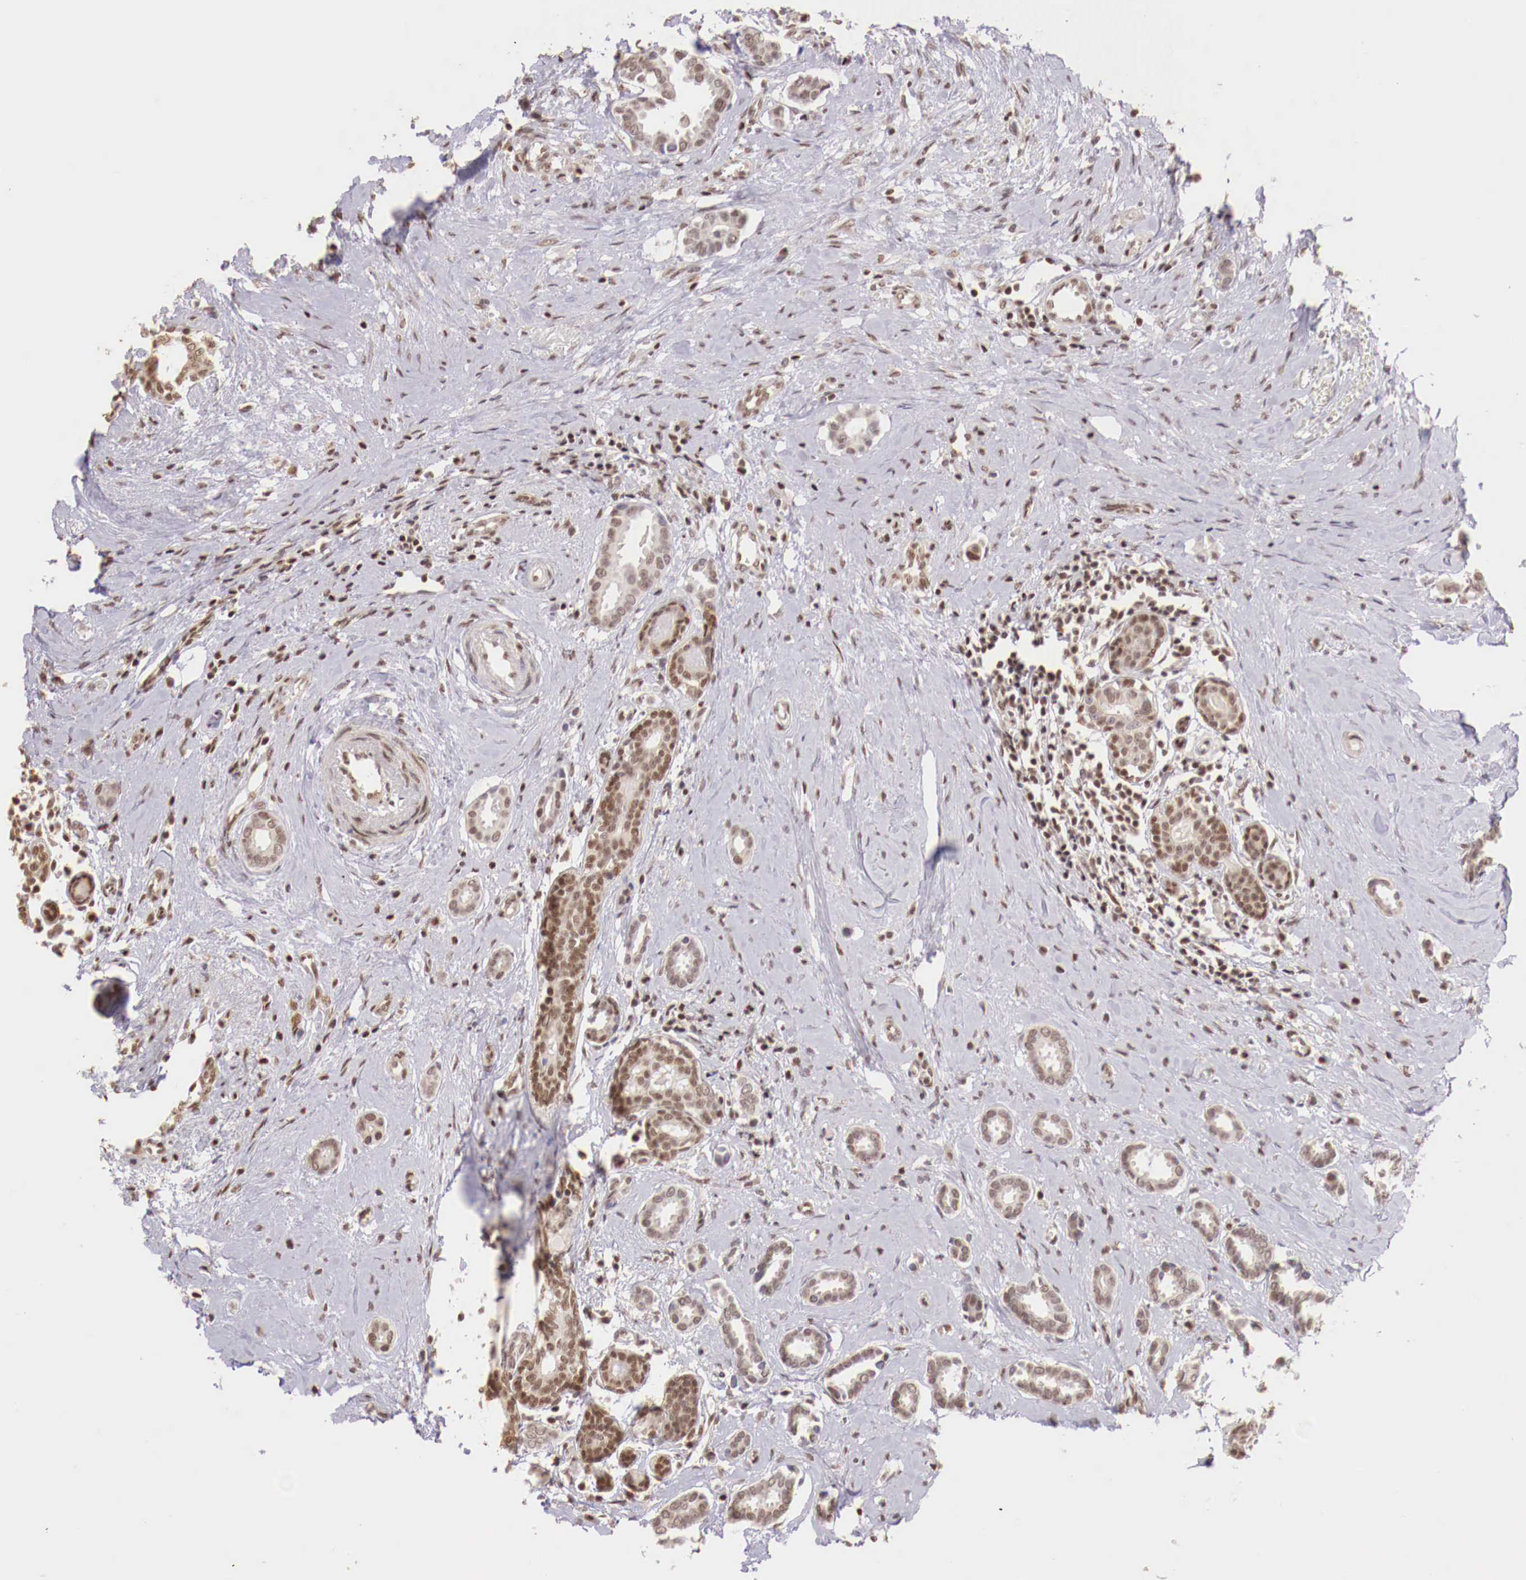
{"staining": {"intensity": "weak", "quantity": "25%-75%", "location": "nuclear"}, "tissue": "breast cancer", "cell_type": "Tumor cells", "image_type": "cancer", "snomed": [{"axis": "morphology", "description": "Duct carcinoma"}, {"axis": "topography", "description": "Breast"}], "caption": "High-magnification brightfield microscopy of breast cancer (infiltrating ductal carcinoma) stained with DAB (3,3'-diaminobenzidine) (brown) and counterstained with hematoxylin (blue). tumor cells exhibit weak nuclear positivity is present in about25%-75% of cells.", "gene": "SP1", "patient": {"sex": "female", "age": 50}}